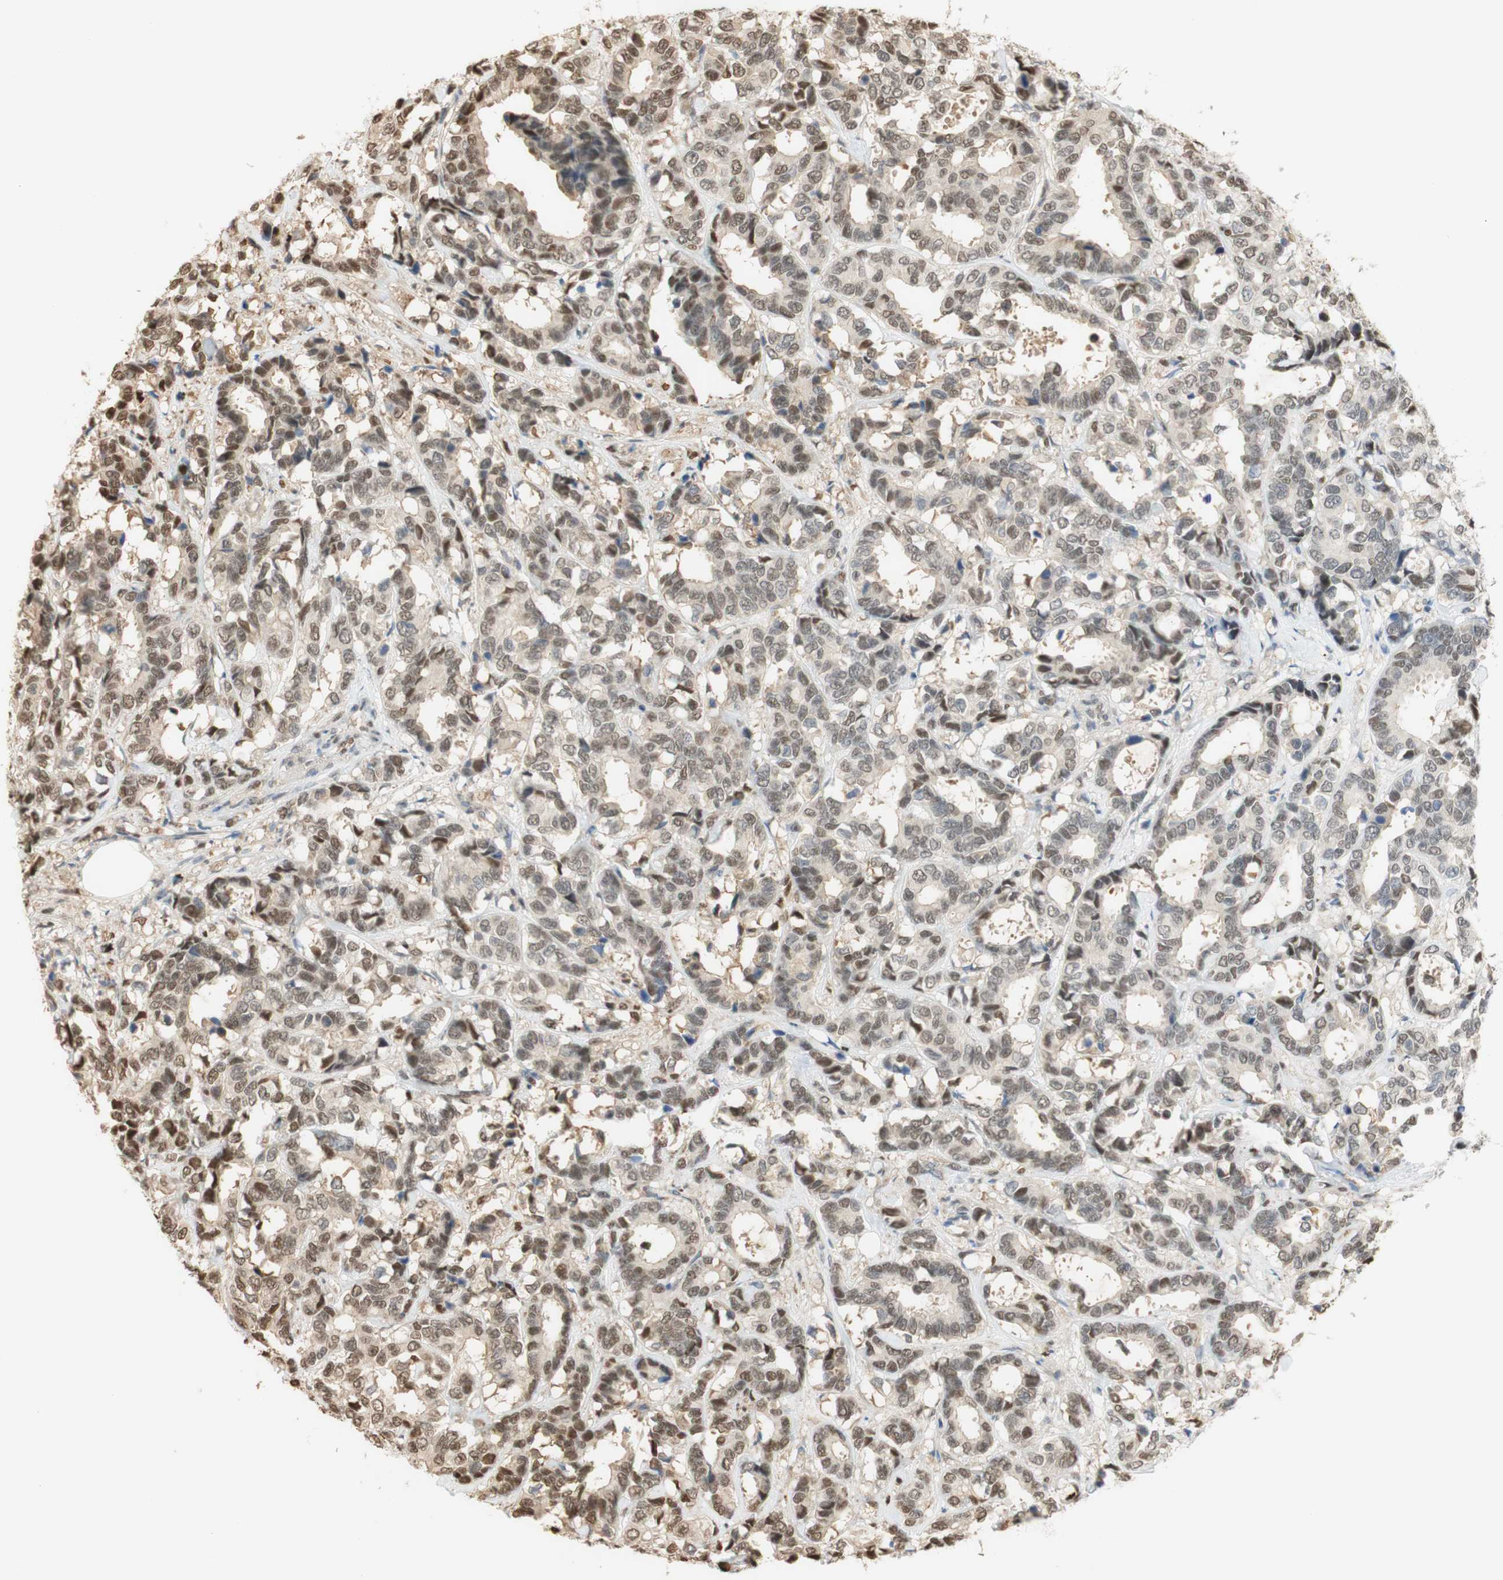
{"staining": {"intensity": "moderate", "quantity": "25%-75%", "location": "nuclear"}, "tissue": "breast cancer", "cell_type": "Tumor cells", "image_type": "cancer", "snomed": [{"axis": "morphology", "description": "Duct carcinoma"}, {"axis": "topography", "description": "Breast"}], "caption": "Moderate nuclear protein expression is appreciated in about 25%-75% of tumor cells in breast cancer.", "gene": "NAP1L4", "patient": {"sex": "female", "age": 87}}